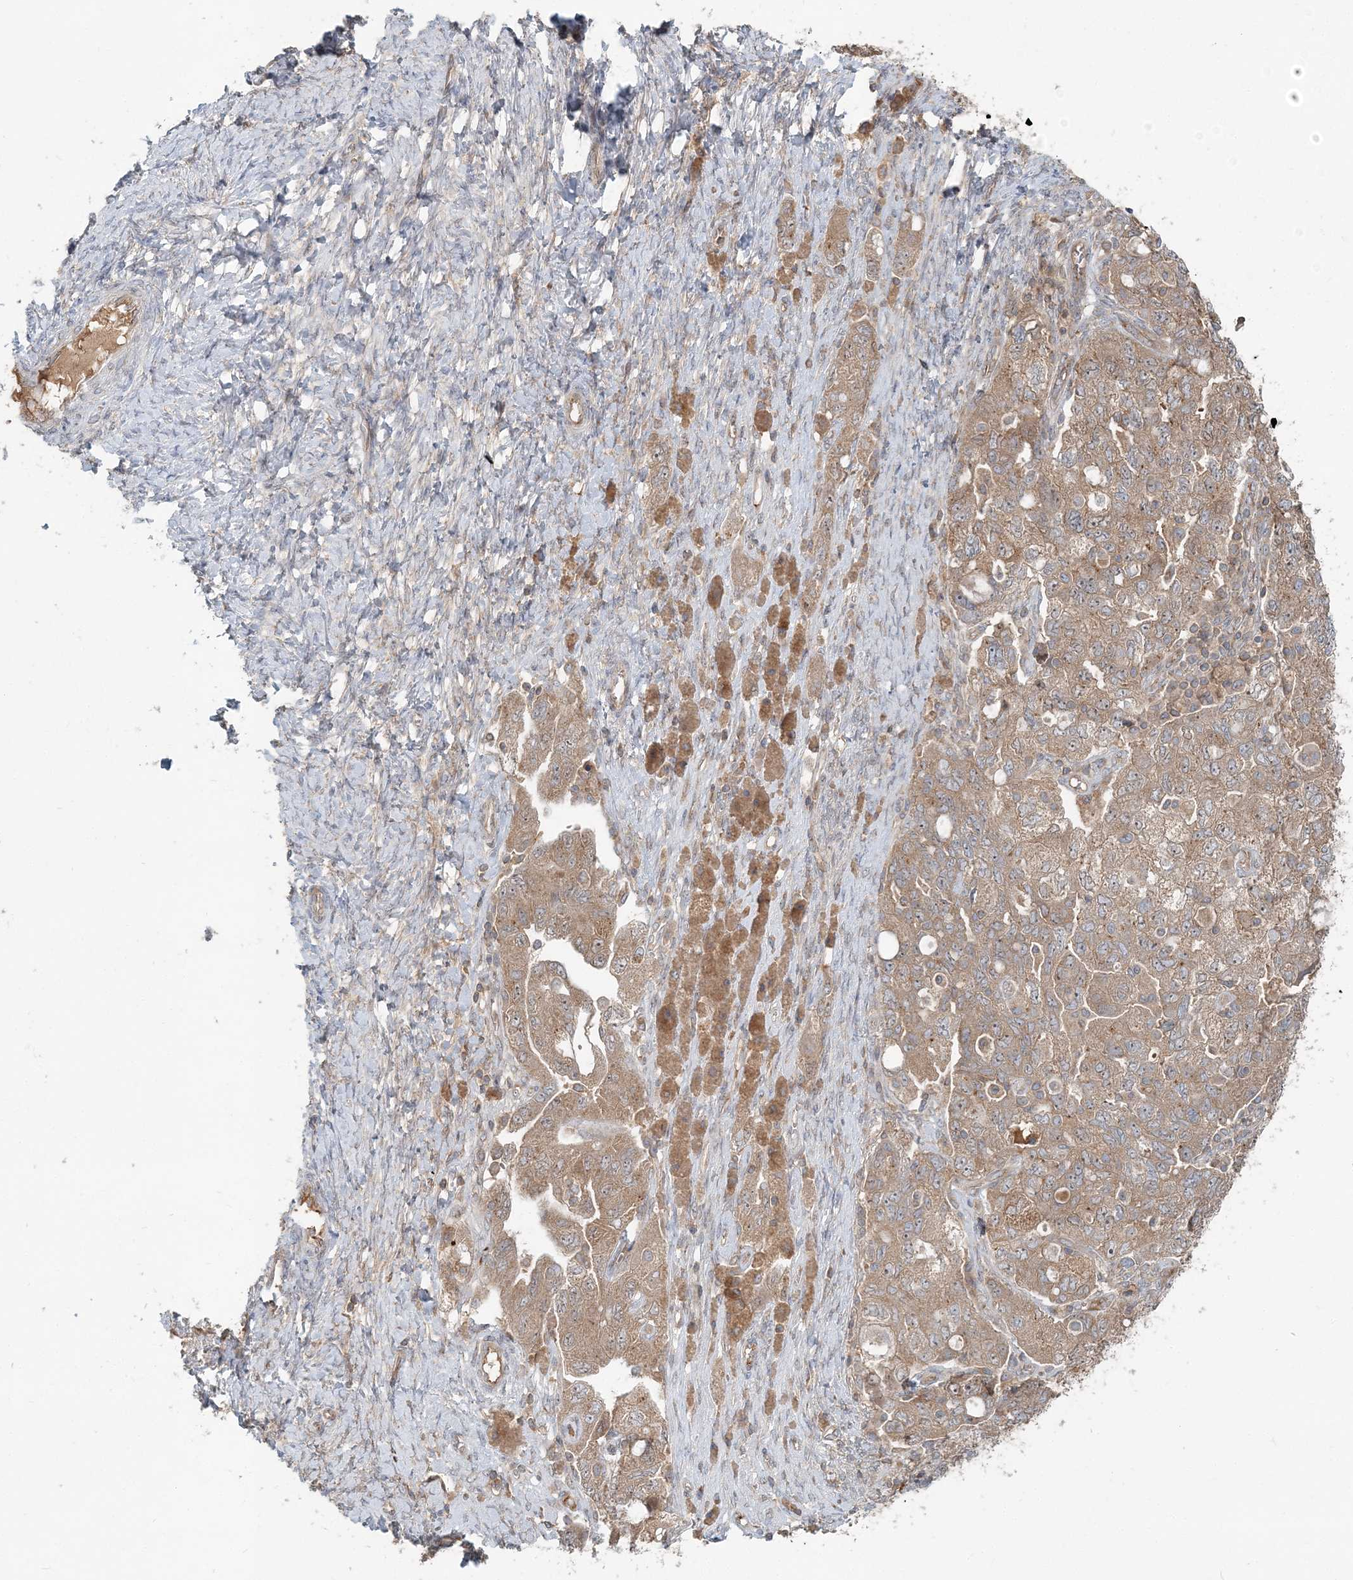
{"staining": {"intensity": "moderate", "quantity": ">75%", "location": "cytoplasmic/membranous"}, "tissue": "ovarian cancer", "cell_type": "Tumor cells", "image_type": "cancer", "snomed": [{"axis": "morphology", "description": "Carcinoma, NOS"}, {"axis": "morphology", "description": "Cystadenocarcinoma, serous, NOS"}, {"axis": "topography", "description": "Ovary"}], "caption": "IHC of human ovarian cancer (serous cystadenocarcinoma) reveals medium levels of moderate cytoplasmic/membranous expression in approximately >75% of tumor cells.", "gene": "AP1AR", "patient": {"sex": "female", "age": 69}}